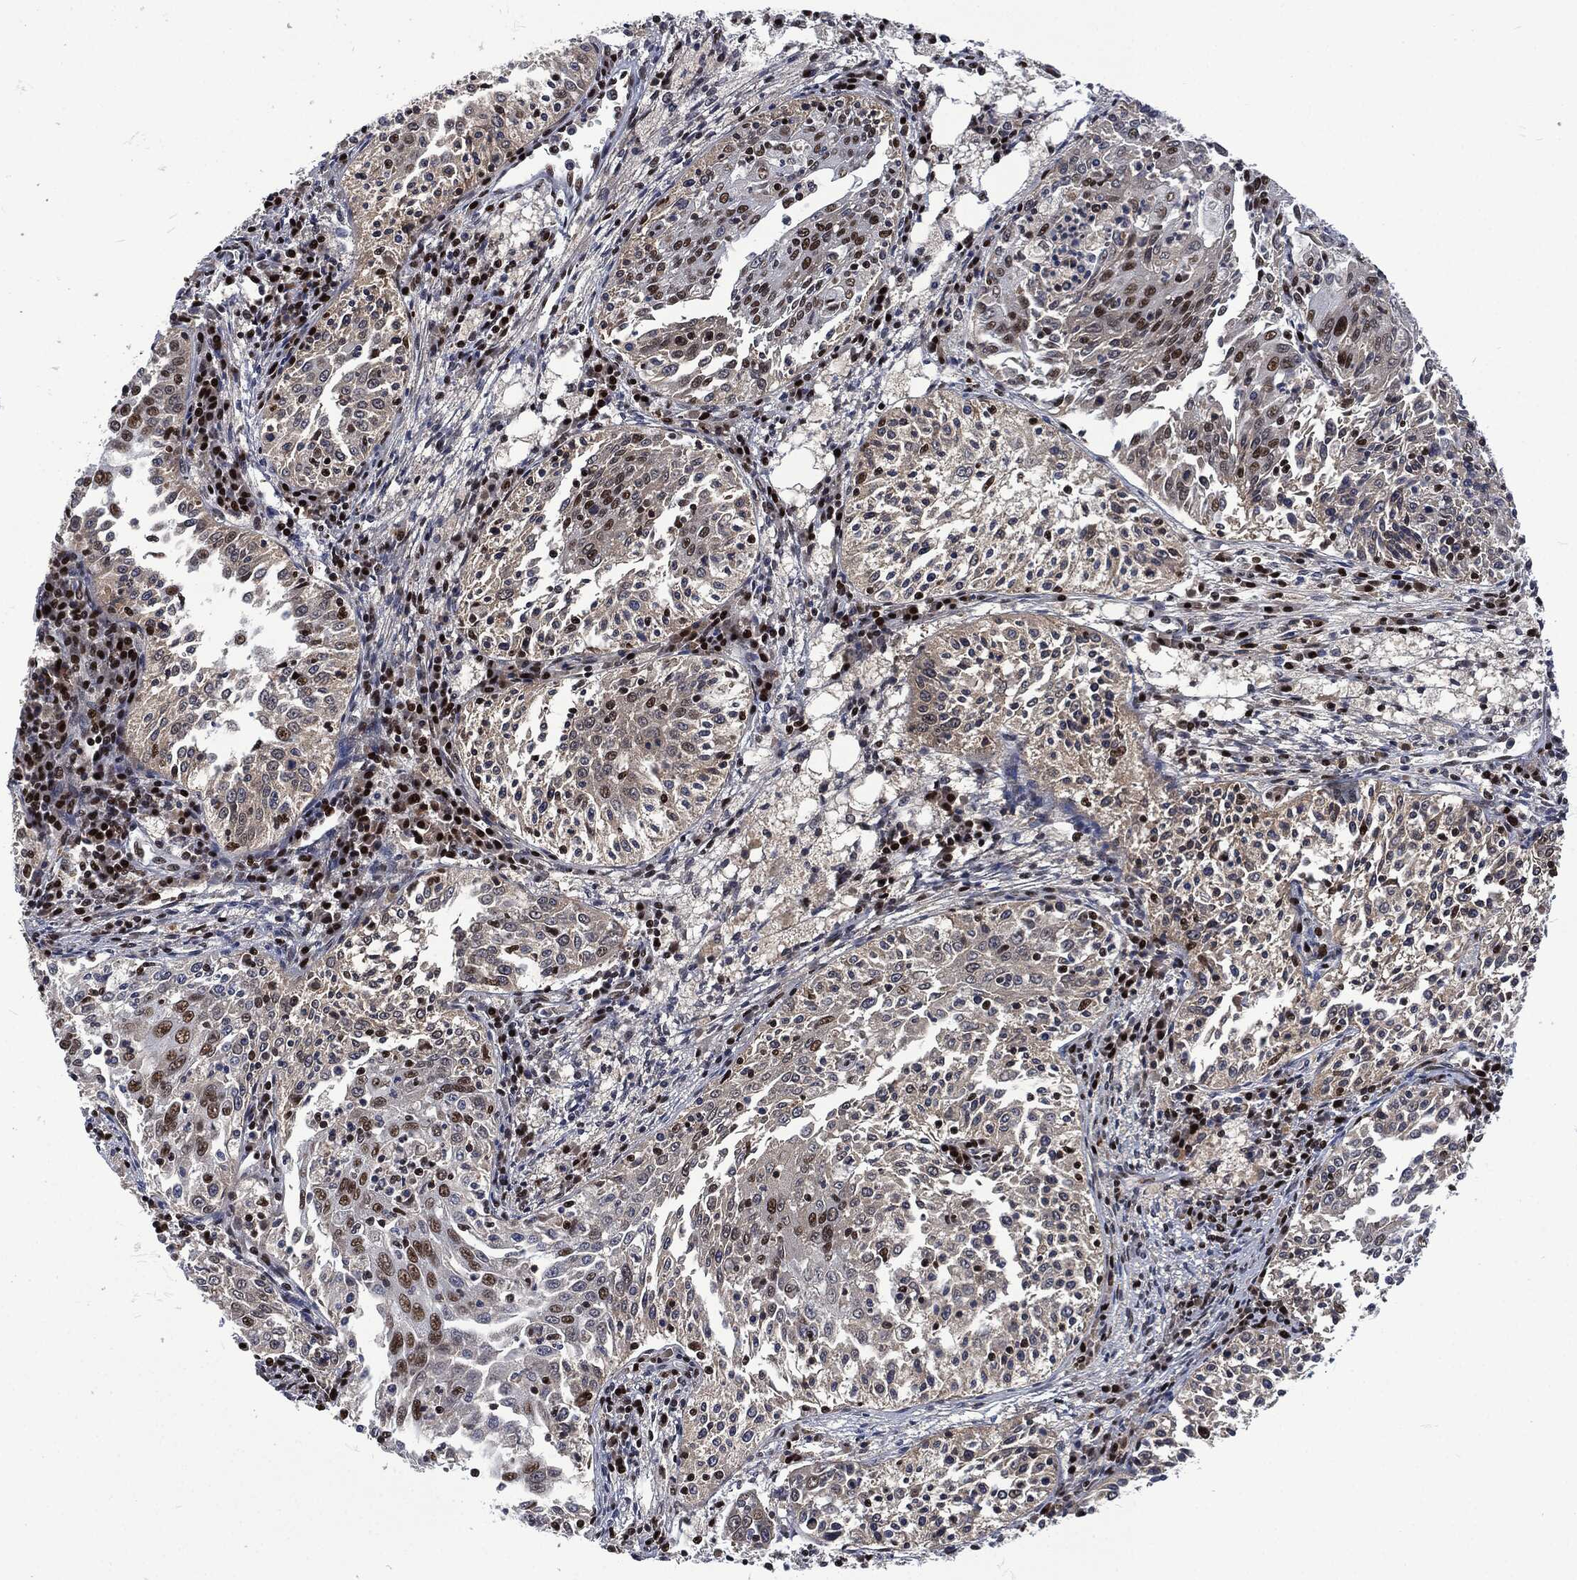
{"staining": {"intensity": "strong", "quantity": "<25%", "location": "nuclear"}, "tissue": "cervical cancer", "cell_type": "Tumor cells", "image_type": "cancer", "snomed": [{"axis": "morphology", "description": "Squamous cell carcinoma, NOS"}, {"axis": "topography", "description": "Cervix"}], "caption": "Immunohistochemical staining of squamous cell carcinoma (cervical) reveals medium levels of strong nuclear protein expression in about <25% of tumor cells.", "gene": "DCPS", "patient": {"sex": "female", "age": 41}}